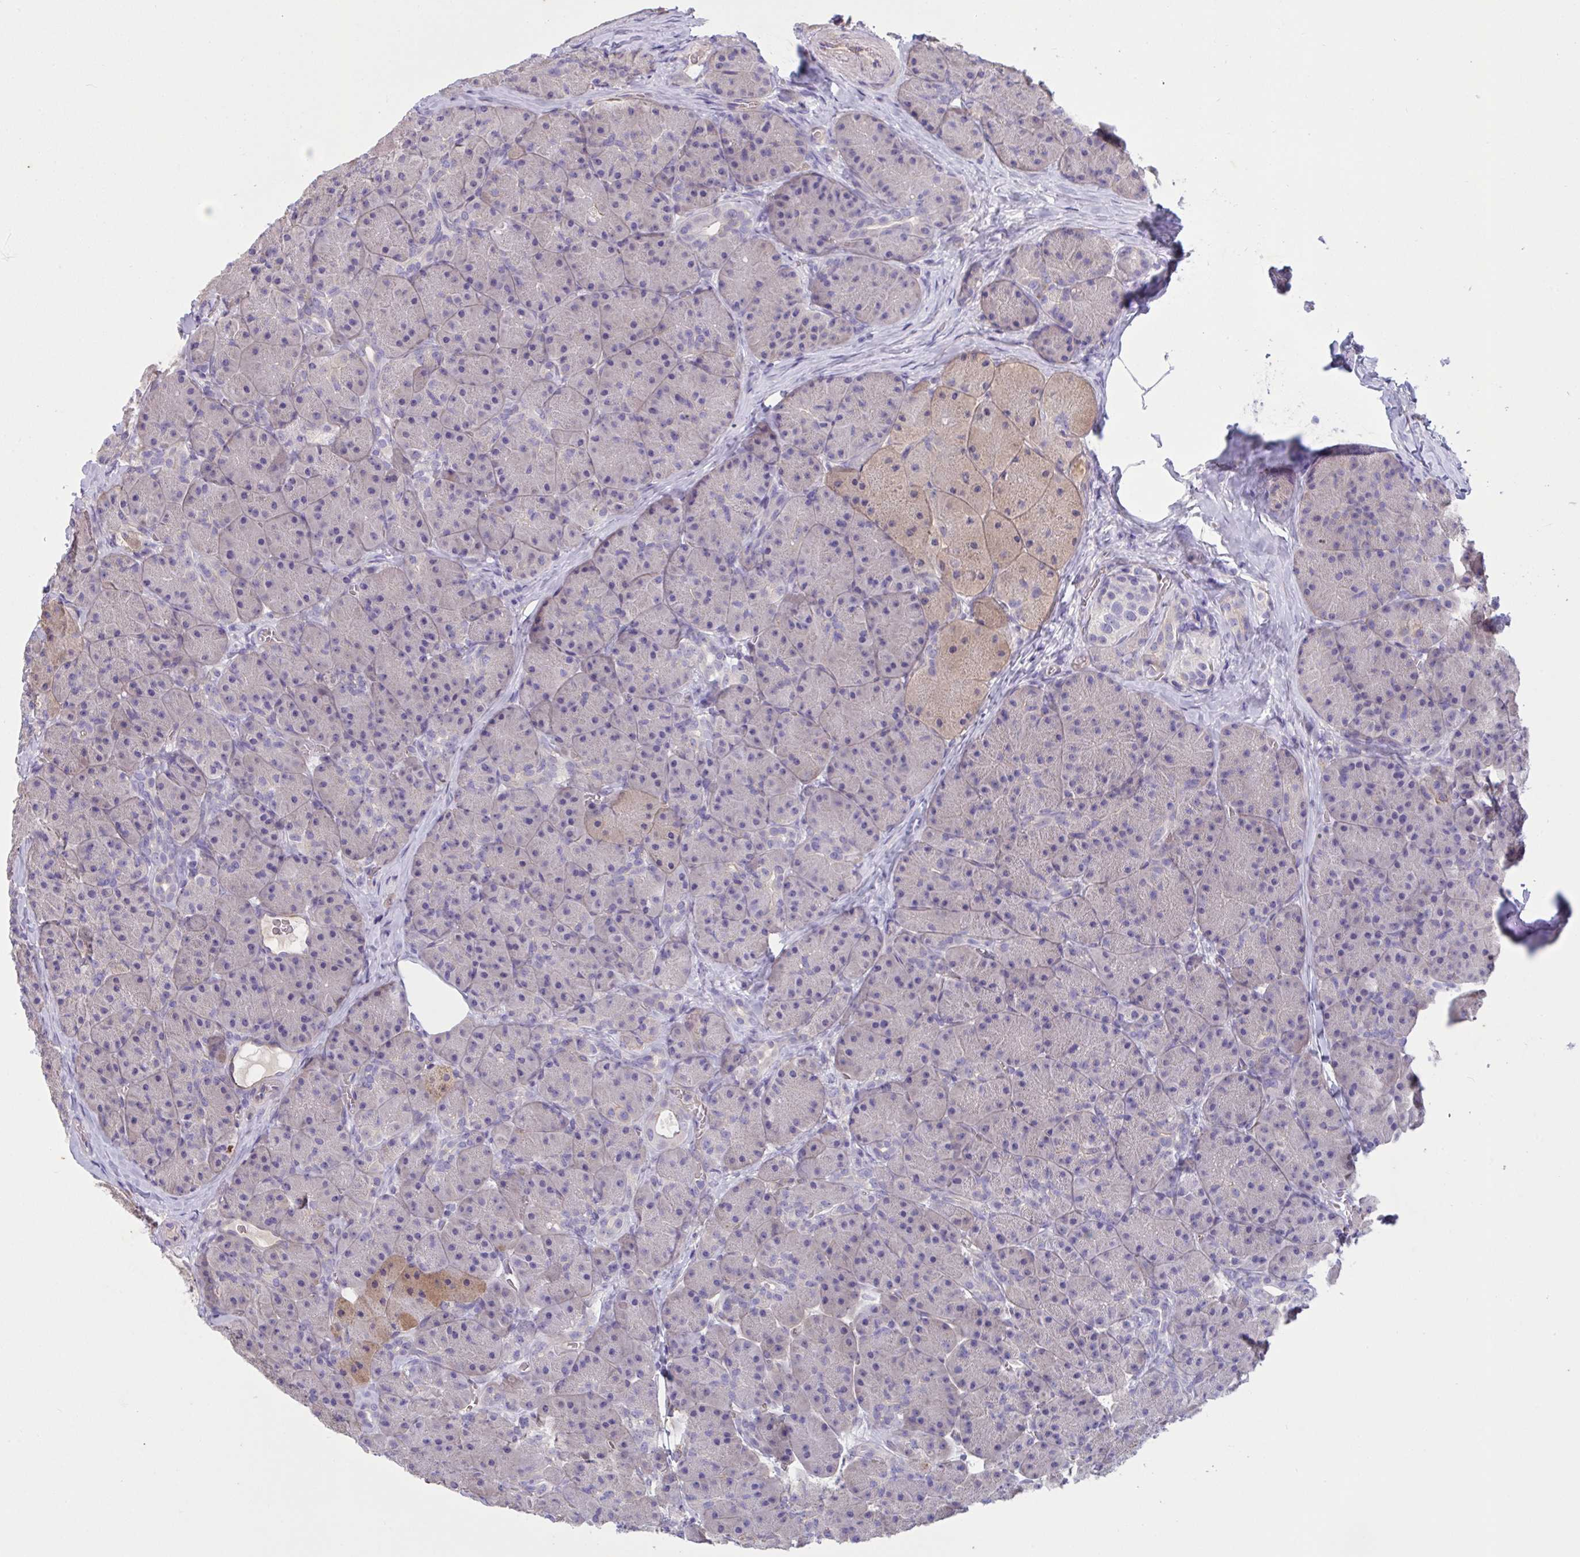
{"staining": {"intensity": "weak", "quantity": "<25%", "location": "cytoplasmic/membranous"}, "tissue": "pancreas", "cell_type": "Exocrine glandular cells", "image_type": "normal", "snomed": [{"axis": "morphology", "description": "Normal tissue, NOS"}, {"axis": "topography", "description": "Pancreas"}], "caption": "An IHC histopathology image of normal pancreas is shown. There is no staining in exocrine glandular cells of pancreas.", "gene": "SLC66A1", "patient": {"sex": "male", "age": 57}}